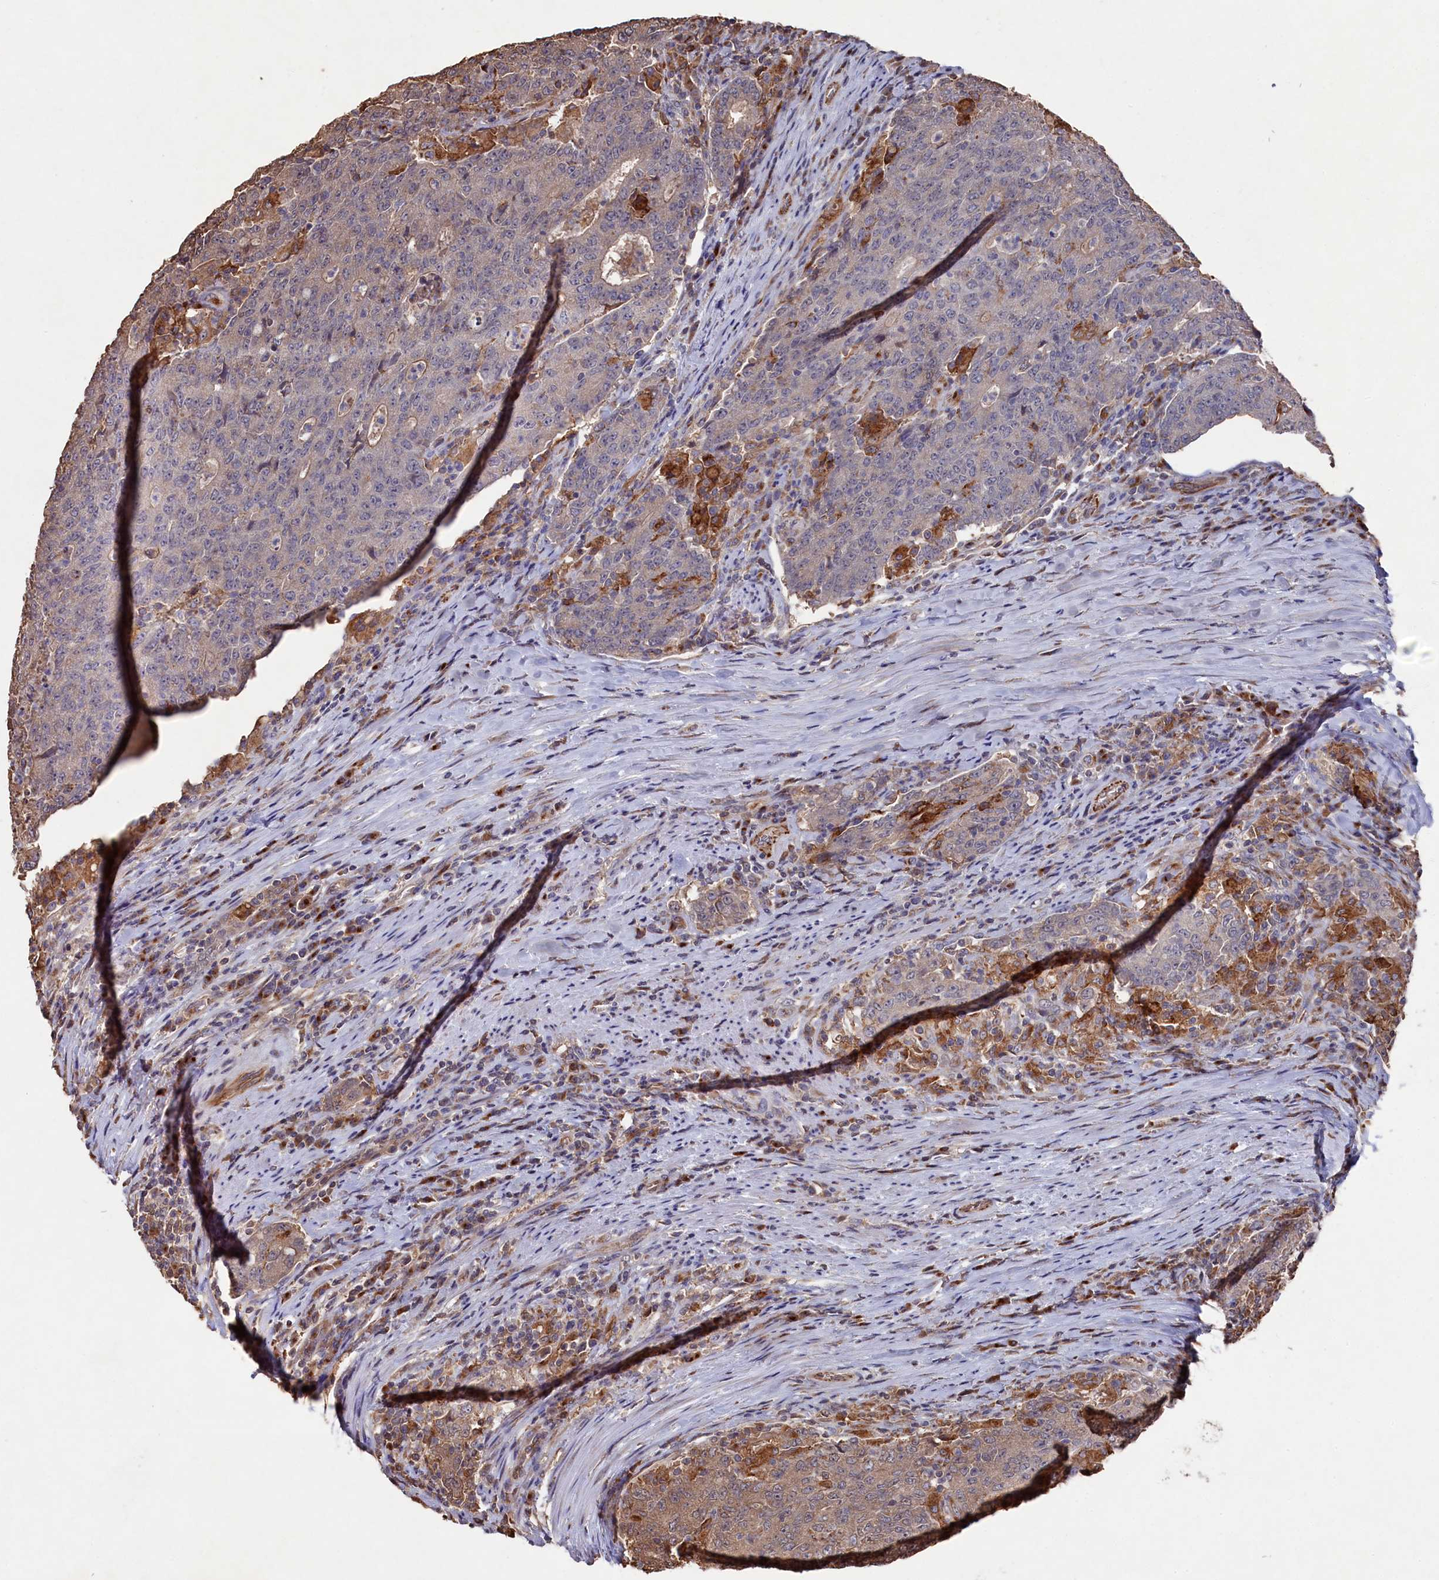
{"staining": {"intensity": "weak", "quantity": "25%-75%", "location": "cytoplasmic/membranous"}, "tissue": "colorectal cancer", "cell_type": "Tumor cells", "image_type": "cancer", "snomed": [{"axis": "morphology", "description": "Adenocarcinoma, NOS"}, {"axis": "topography", "description": "Colon"}], "caption": "Colorectal cancer stained with a protein marker exhibits weak staining in tumor cells.", "gene": "NAA60", "patient": {"sex": "female", "age": 75}}